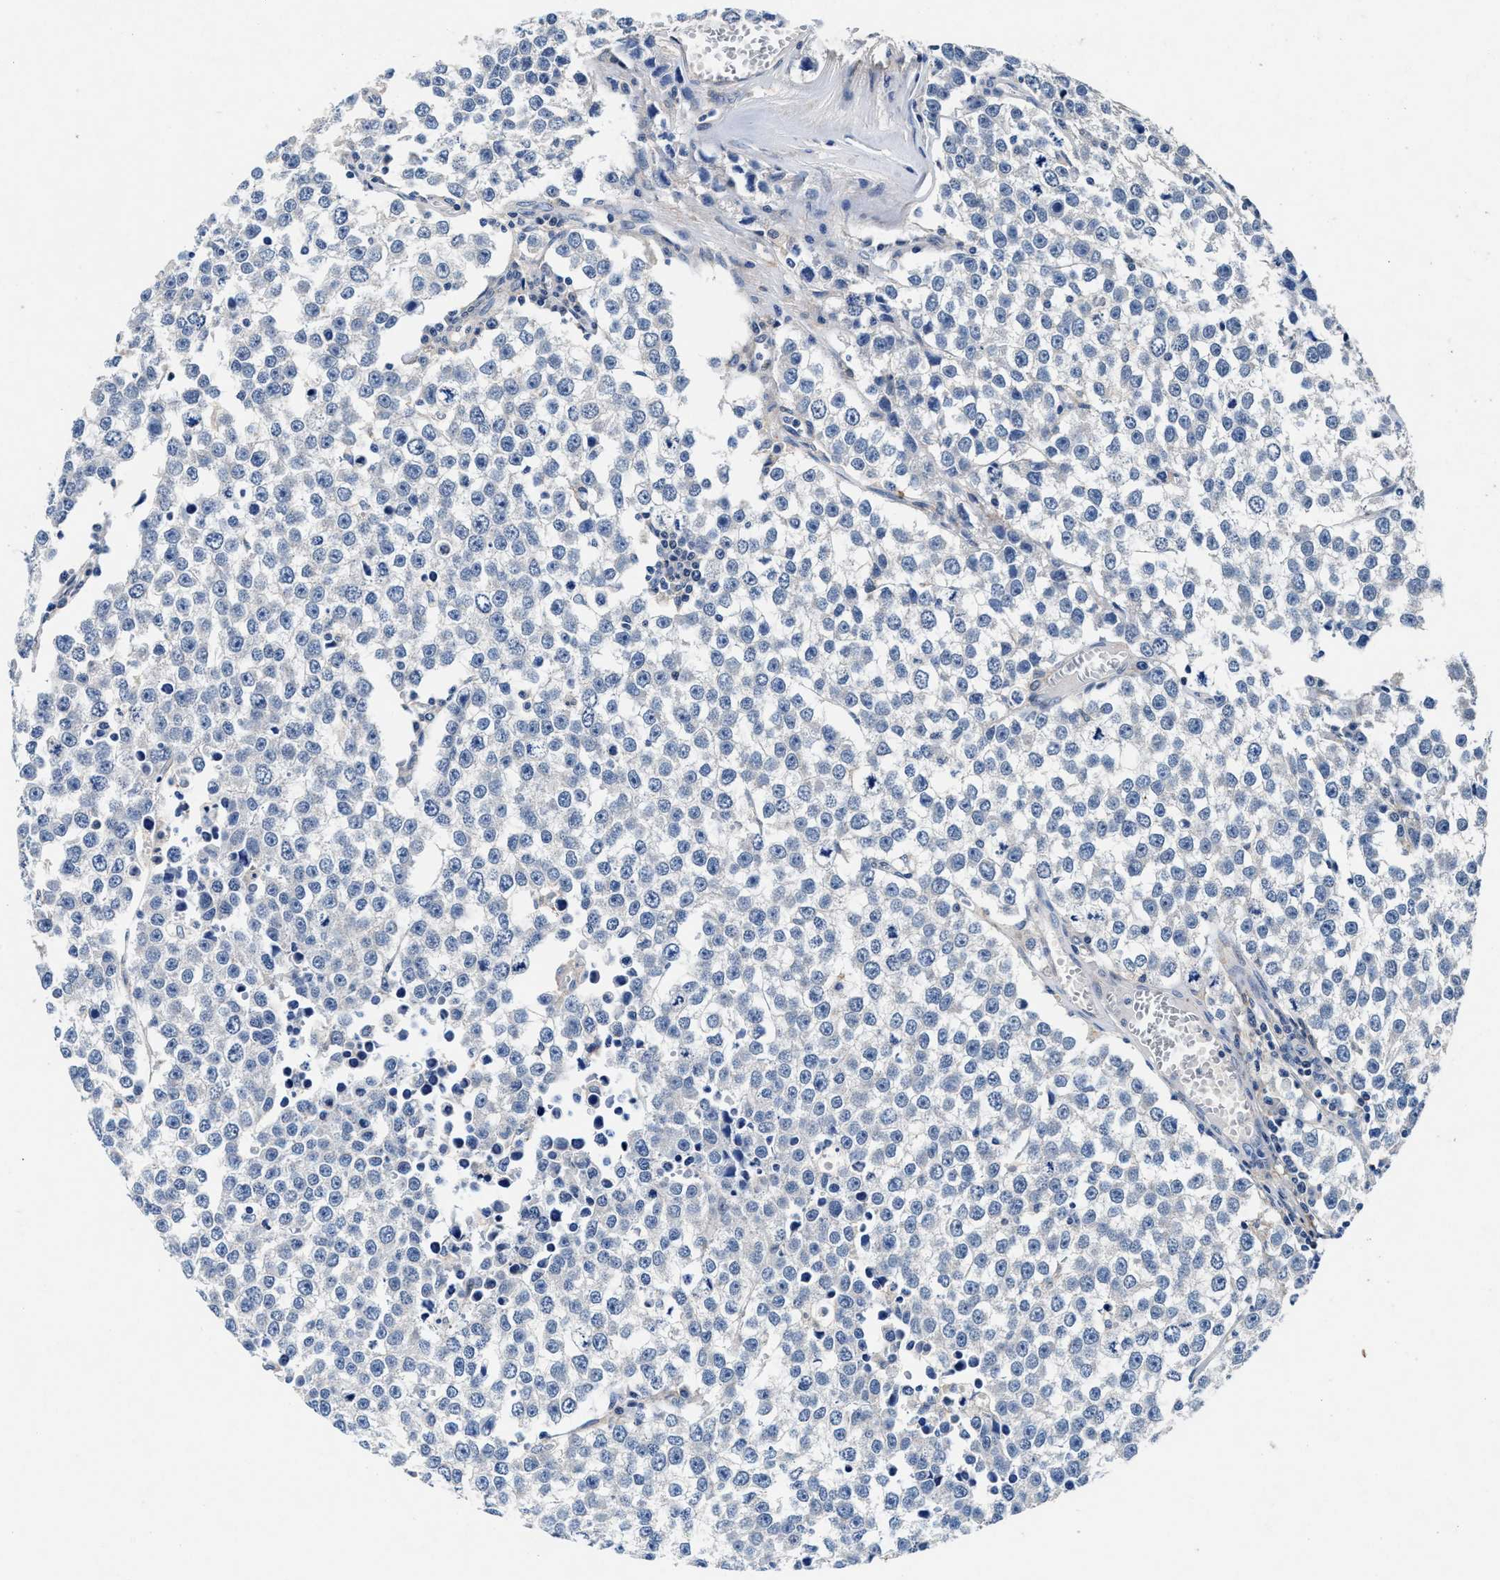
{"staining": {"intensity": "negative", "quantity": "none", "location": "none"}, "tissue": "testis cancer", "cell_type": "Tumor cells", "image_type": "cancer", "snomed": [{"axis": "morphology", "description": "Seminoma, NOS"}, {"axis": "morphology", "description": "Carcinoma, Embryonal, NOS"}, {"axis": "topography", "description": "Testis"}], "caption": "This is an immunohistochemistry (IHC) image of human testis embryonal carcinoma. There is no positivity in tumor cells.", "gene": "SLC8A1", "patient": {"sex": "male", "age": 52}}